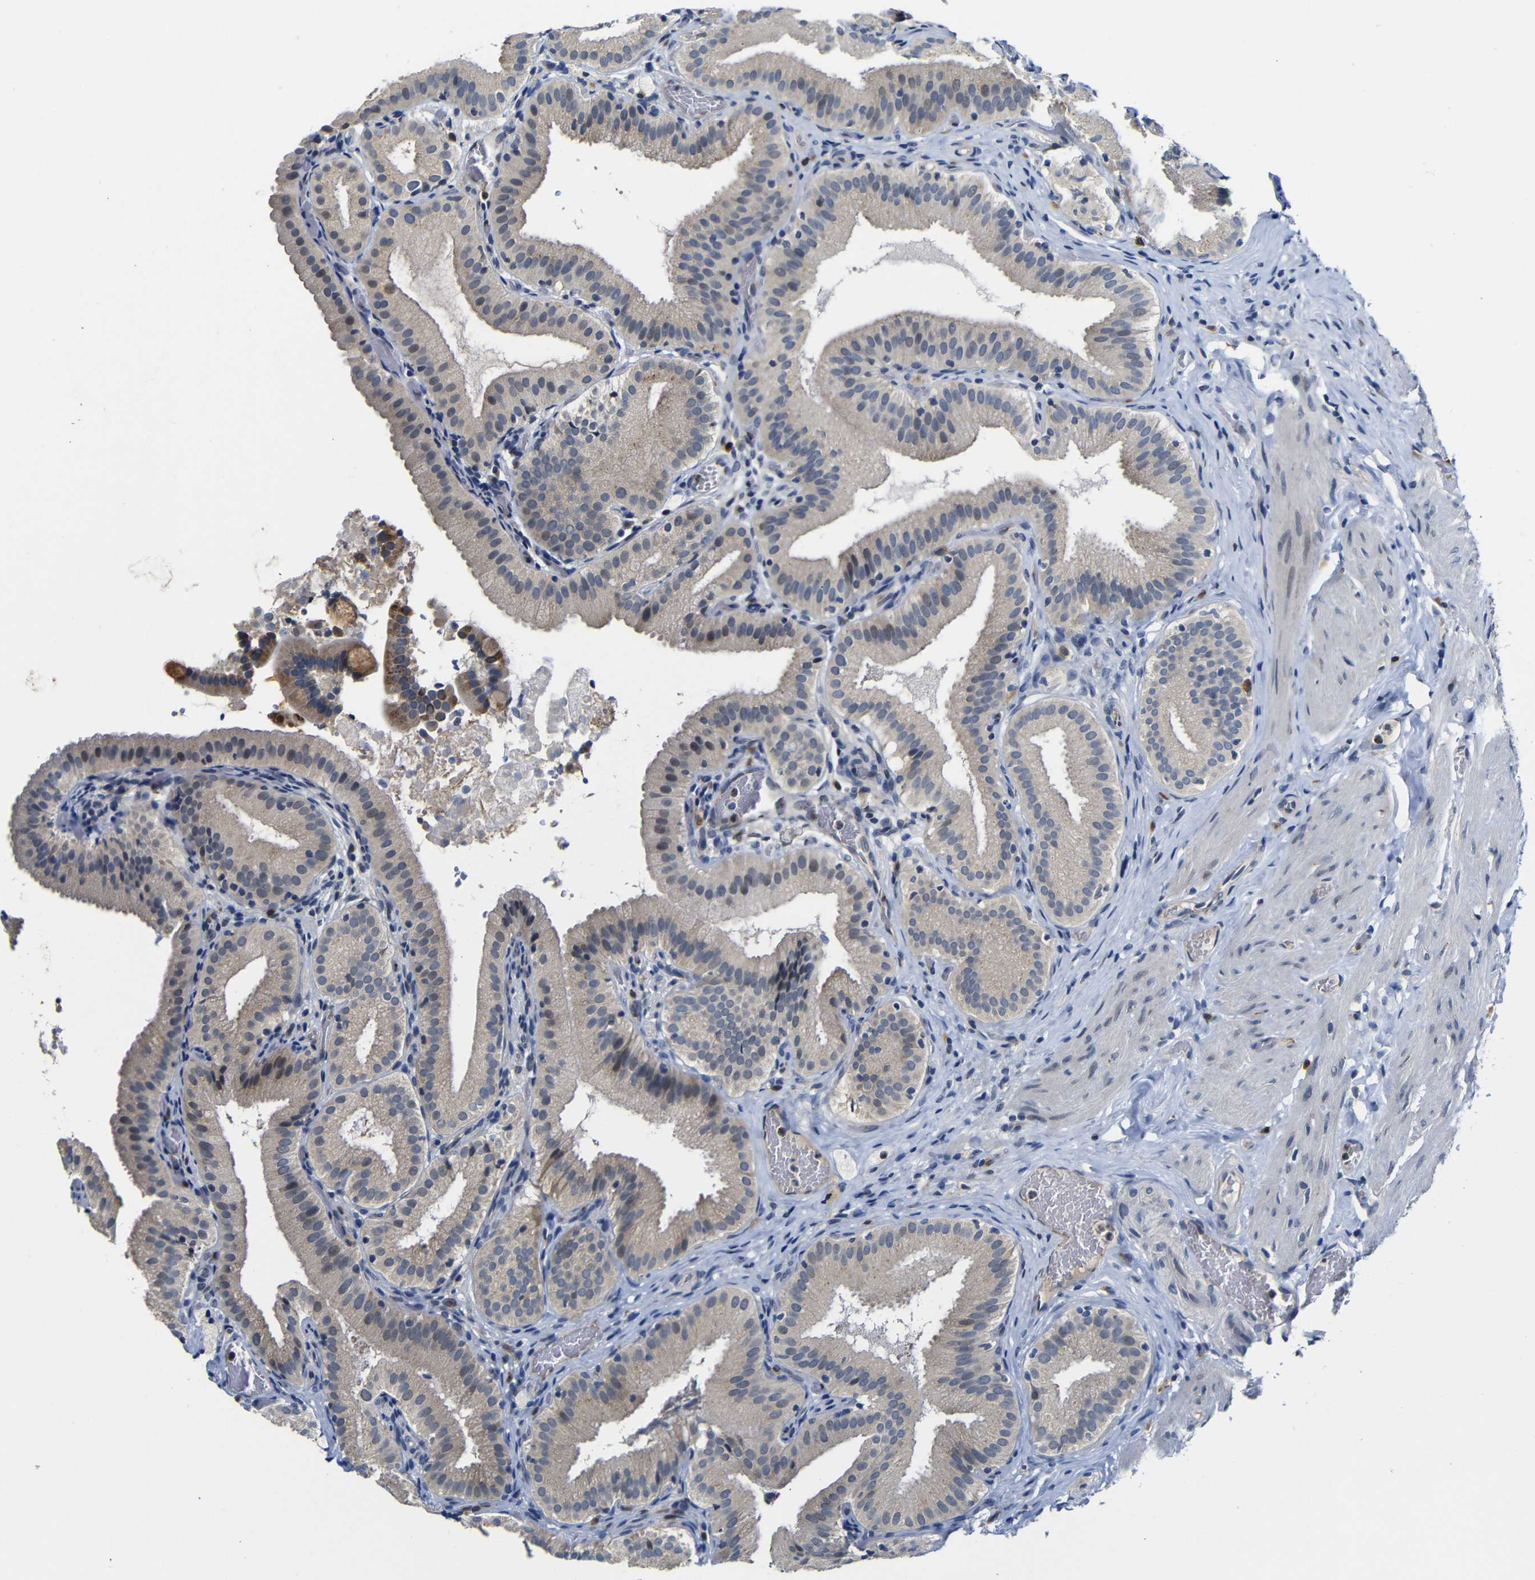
{"staining": {"intensity": "weak", "quantity": ">75%", "location": "cytoplasmic/membranous,nuclear"}, "tissue": "gallbladder", "cell_type": "Glandular cells", "image_type": "normal", "snomed": [{"axis": "morphology", "description": "Normal tissue, NOS"}, {"axis": "topography", "description": "Gallbladder"}], "caption": "A brown stain highlights weak cytoplasmic/membranous,nuclear expression of a protein in glandular cells of benign human gallbladder.", "gene": "FURIN", "patient": {"sex": "male", "age": 54}}